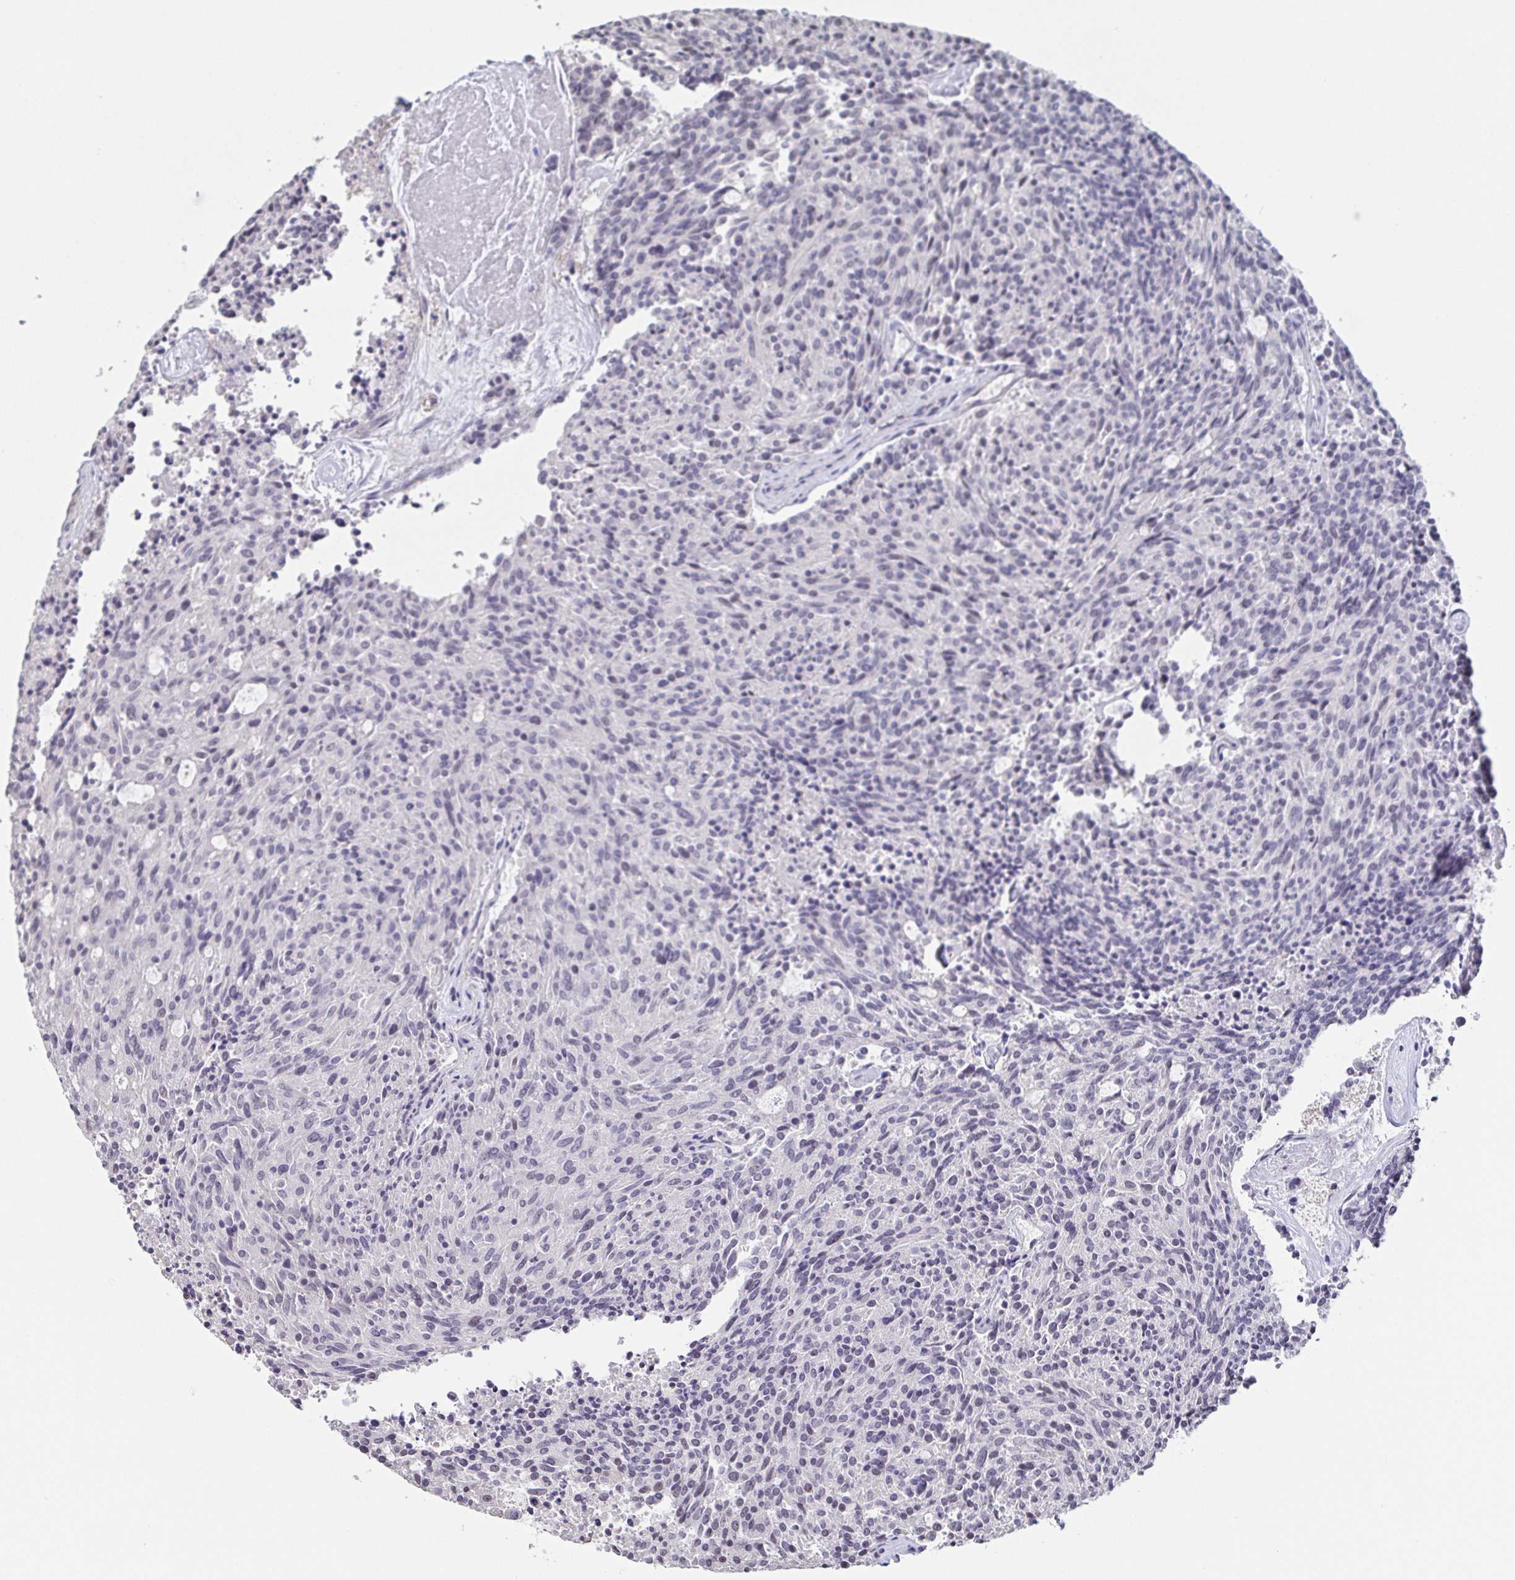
{"staining": {"intensity": "negative", "quantity": "none", "location": "none"}, "tissue": "carcinoid", "cell_type": "Tumor cells", "image_type": "cancer", "snomed": [{"axis": "morphology", "description": "Carcinoid, malignant, NOS"}, {"axis": "topography", "description": "Pancreas"}], "caption": "Immunohistochemical staining of carcinoid (malignant) exhibits no significant positivity in tumor cells.", "gene": "NEFH", "patient": {"sex": "female", "age": 54}}